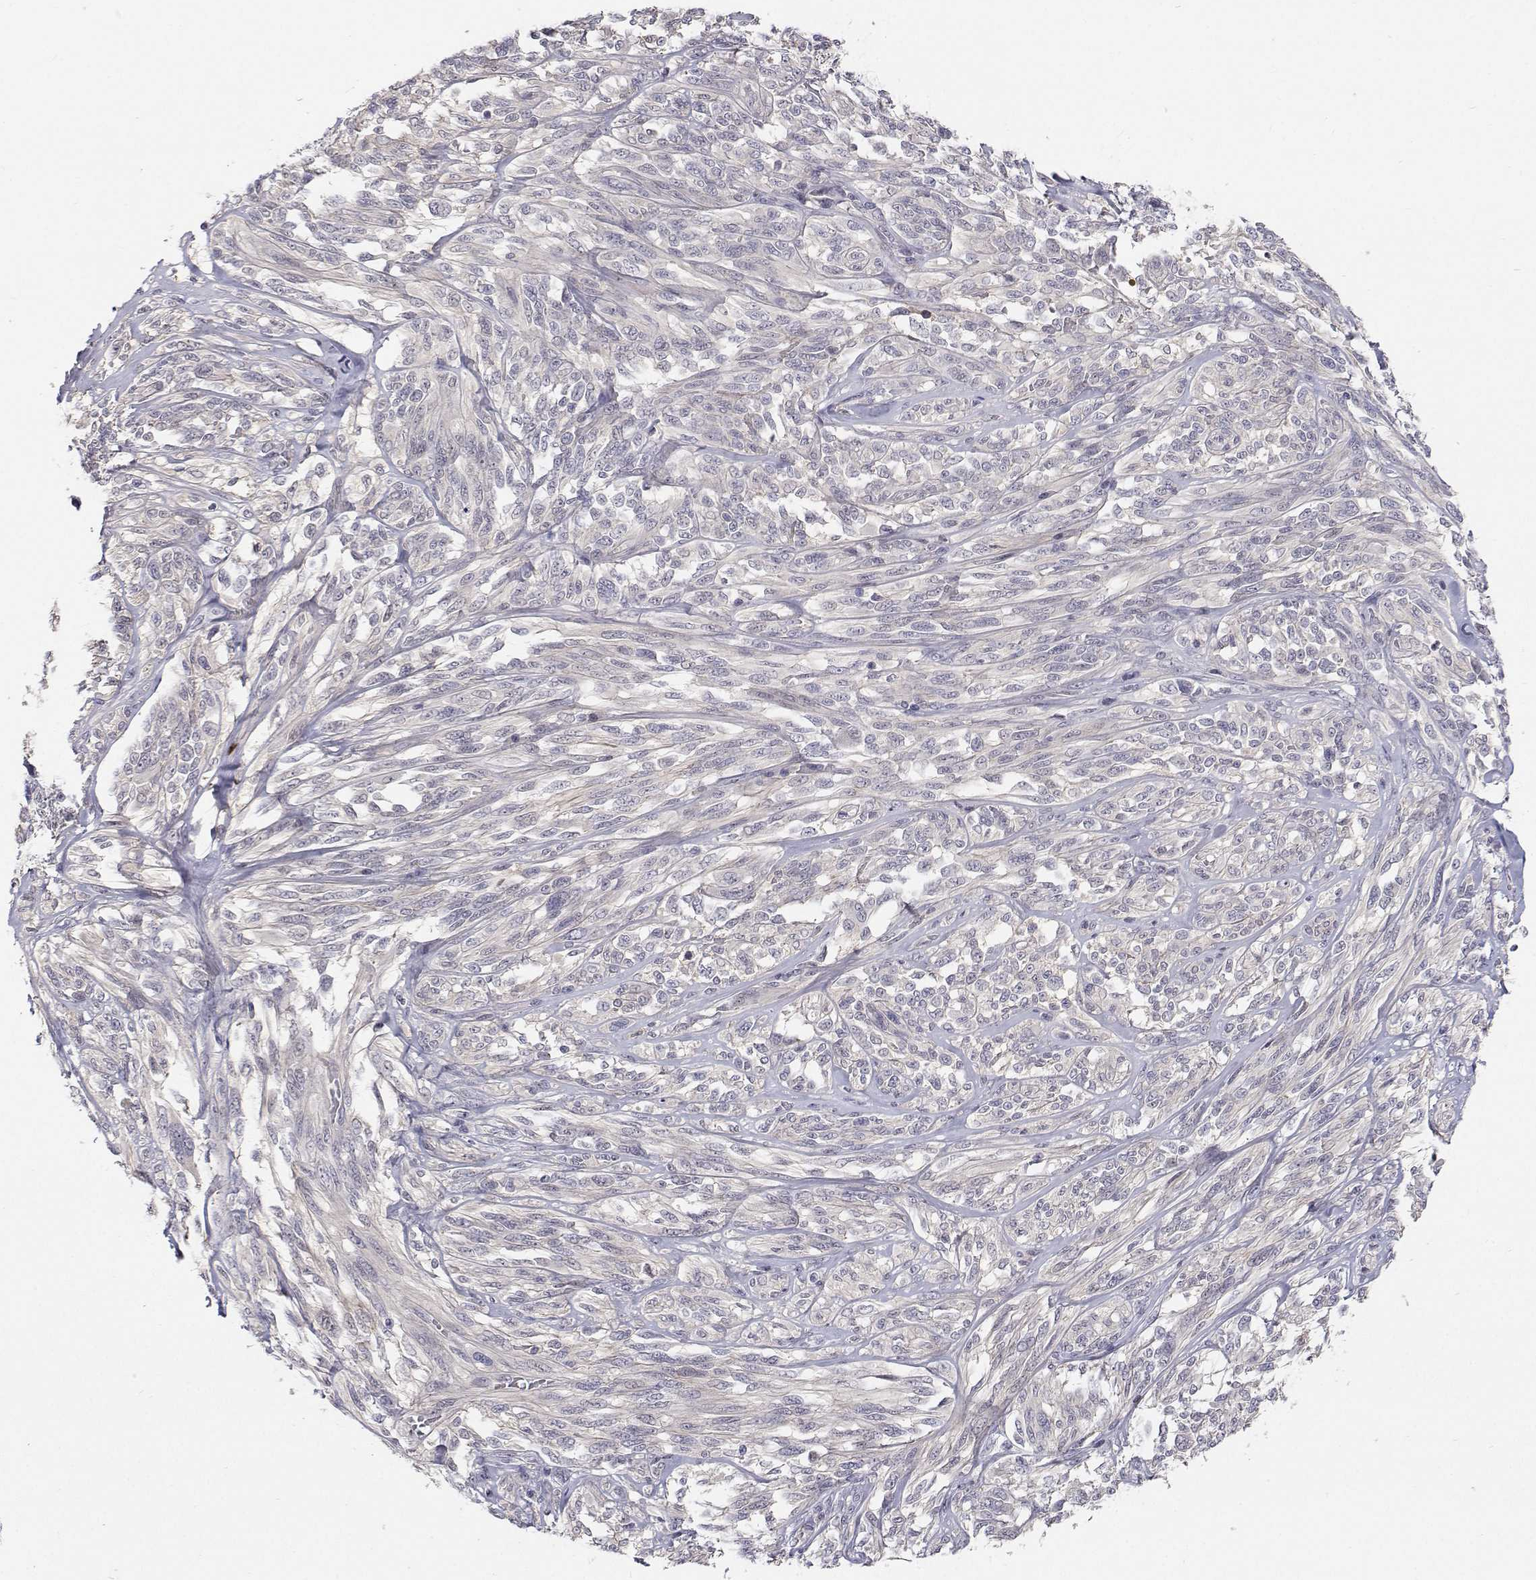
{"staining": {"intensity": "negative", "quantity": "none", "location": "none"}, "tissue": "melanoma", "cell_type": "Tumor cells", "image_type": "cancer", "snomed": [{"axis": "morphology", "description": "Malignant melanoma, NOS"}, {"axis": "topography", "description": "Skin"}], "caption": "Immunohistochemistry of malignant melanoma shows no positivity in tumor cells.", "gene": "MYPN", "patient": {"sex": "female", "age": 91}}